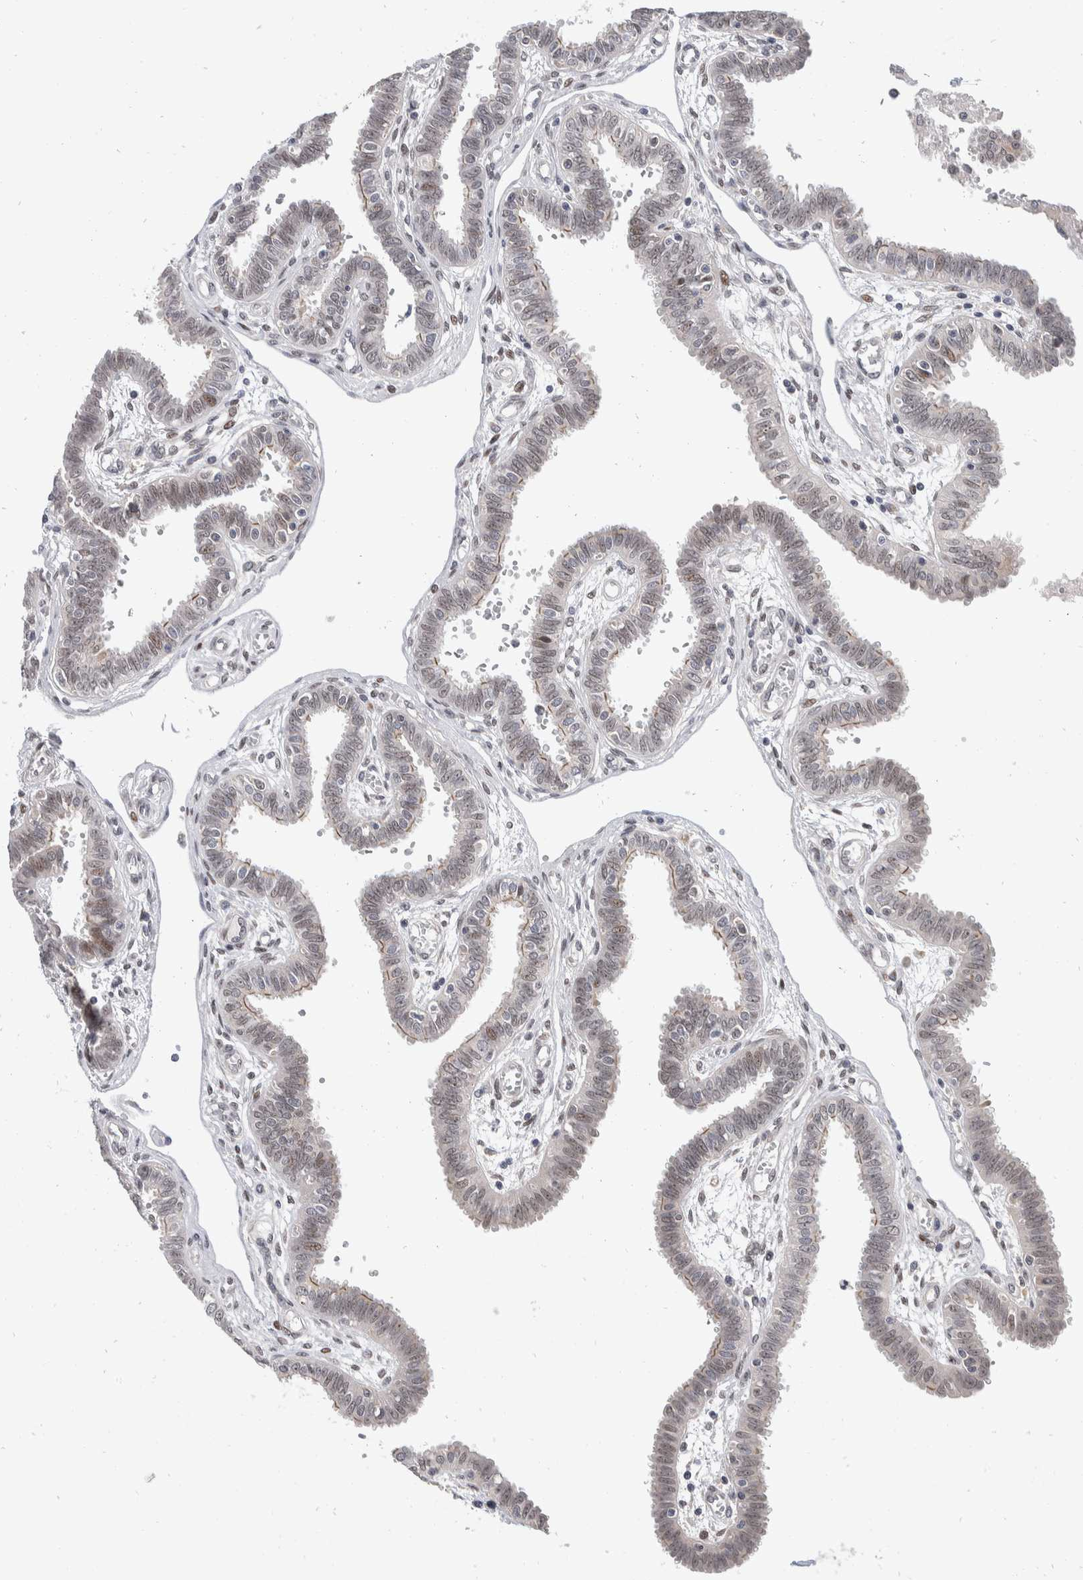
{"staining": {"intensity": "moderate", "quantity": "25%-75%", "location": "cytoplasmic/membranous,nuclear"}, "tissue": "fallopian tube", "cell_type": "Glandular cells", "image_type": "normal", "snomed": [{"axis": "morphology", "description": "Normal tissue, NOS"}, {"axis": "topography", "description": "Fallopian tube"}], "caption": "Normal fallopian tube exhibits moderate cytoplasmic/membranous,nuclear expression in approximately 25%-75% of glandular cells, visualized by immunohistochemistry.", "gene": "ZNF703", "patient": {"sex": "female", "age": 32}}